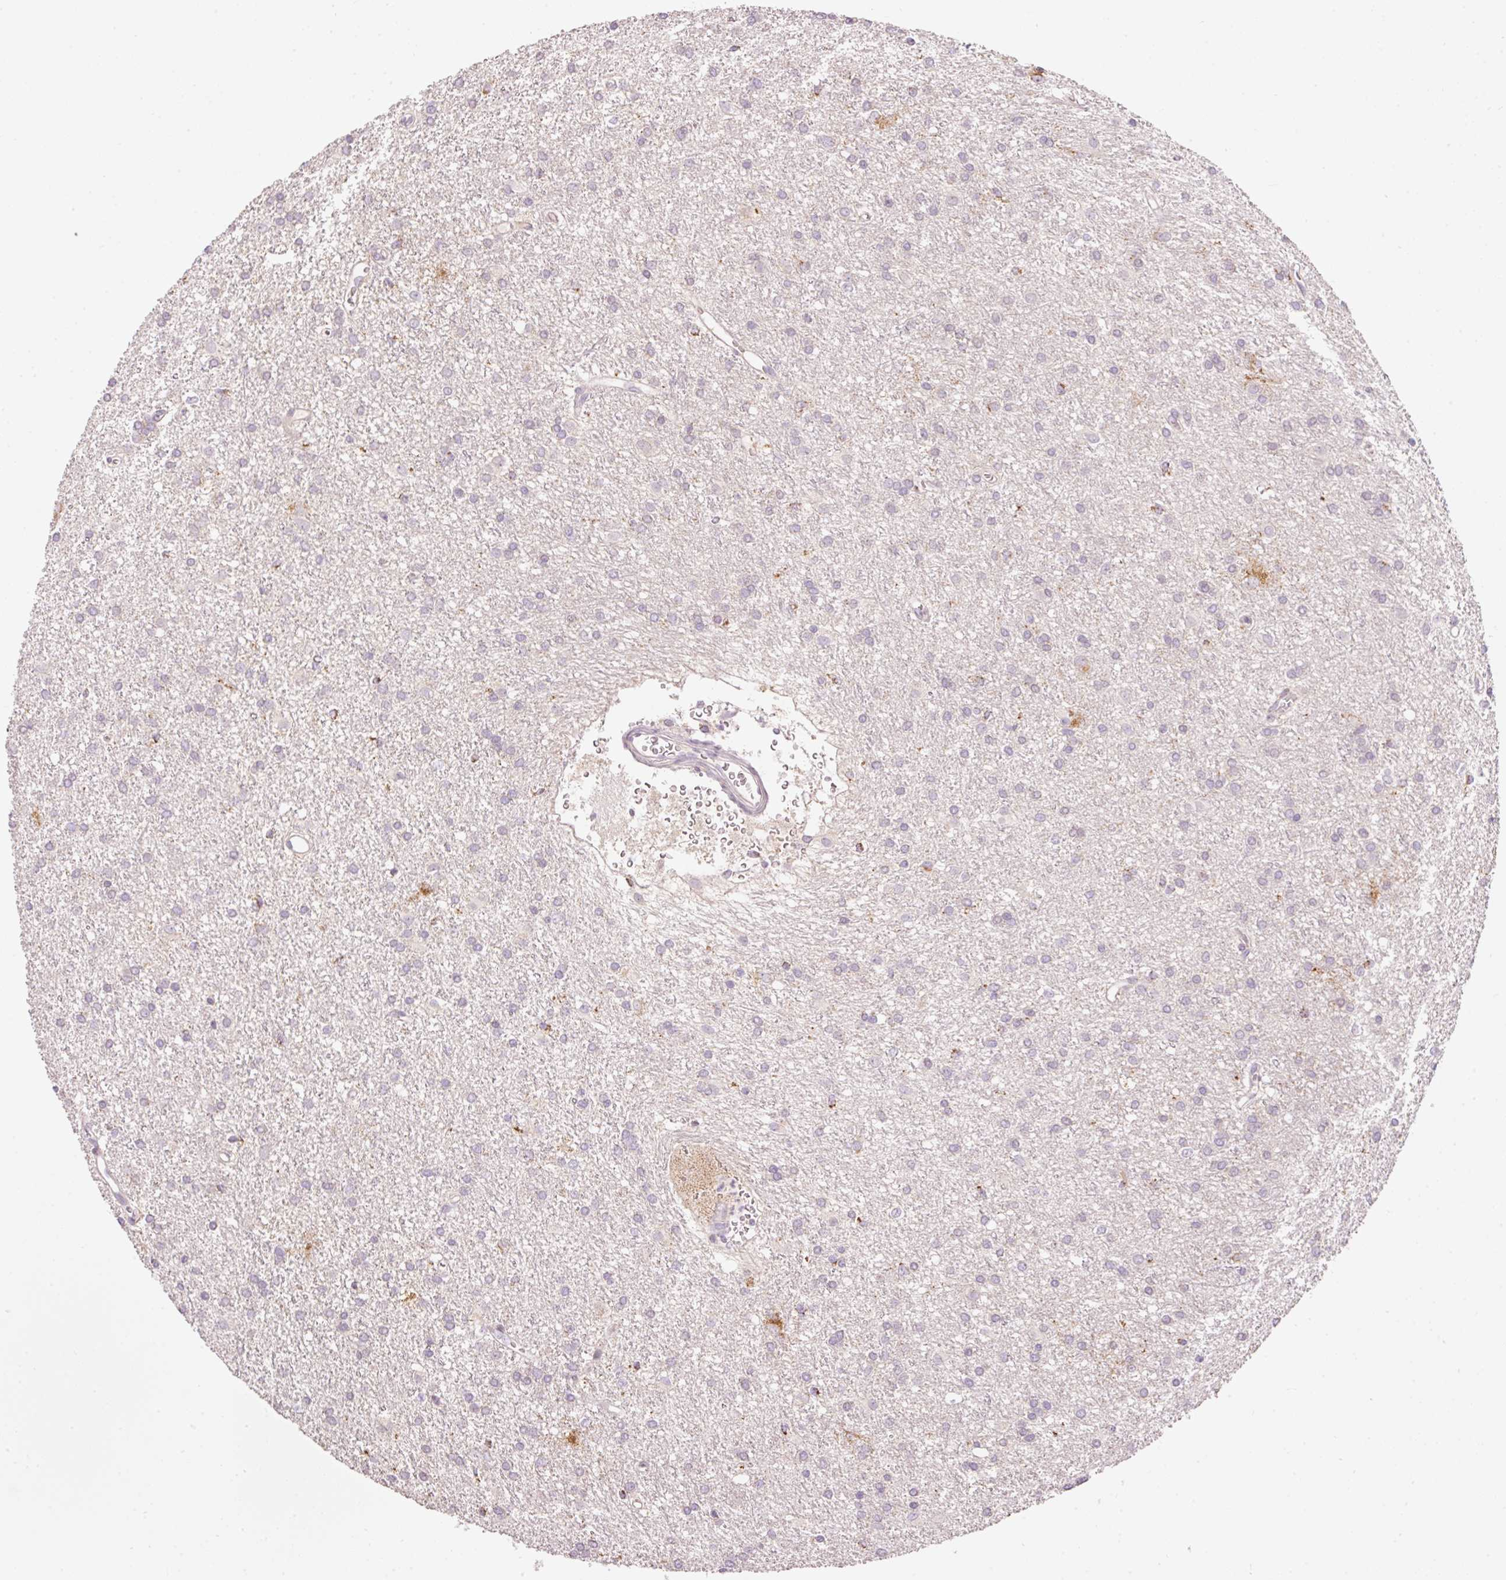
{"staining": {"intensity": "negative", "quantity": "none", "location": "none"}, "tissue": "glioma", "cell_type": "Tumor cells", "image_type": "cancer", "snomed": [{"axis": "morphology", "description": "Glioma, malignant, High grade"}, {"axis": "topography", "description": "Brain"}], "caption": "This histopathology image is of malignant glioma (high-grade) stained with IHC to label a protein in brown with the nuclei are counter-stained blue. There is no positivity in tumor cells. (DAB (3,3'-diaminobenzidine) IHC with hematoxylin counter stain).", "gene": "ABHD11", "patient": {"sex": "female", "age": 50}}